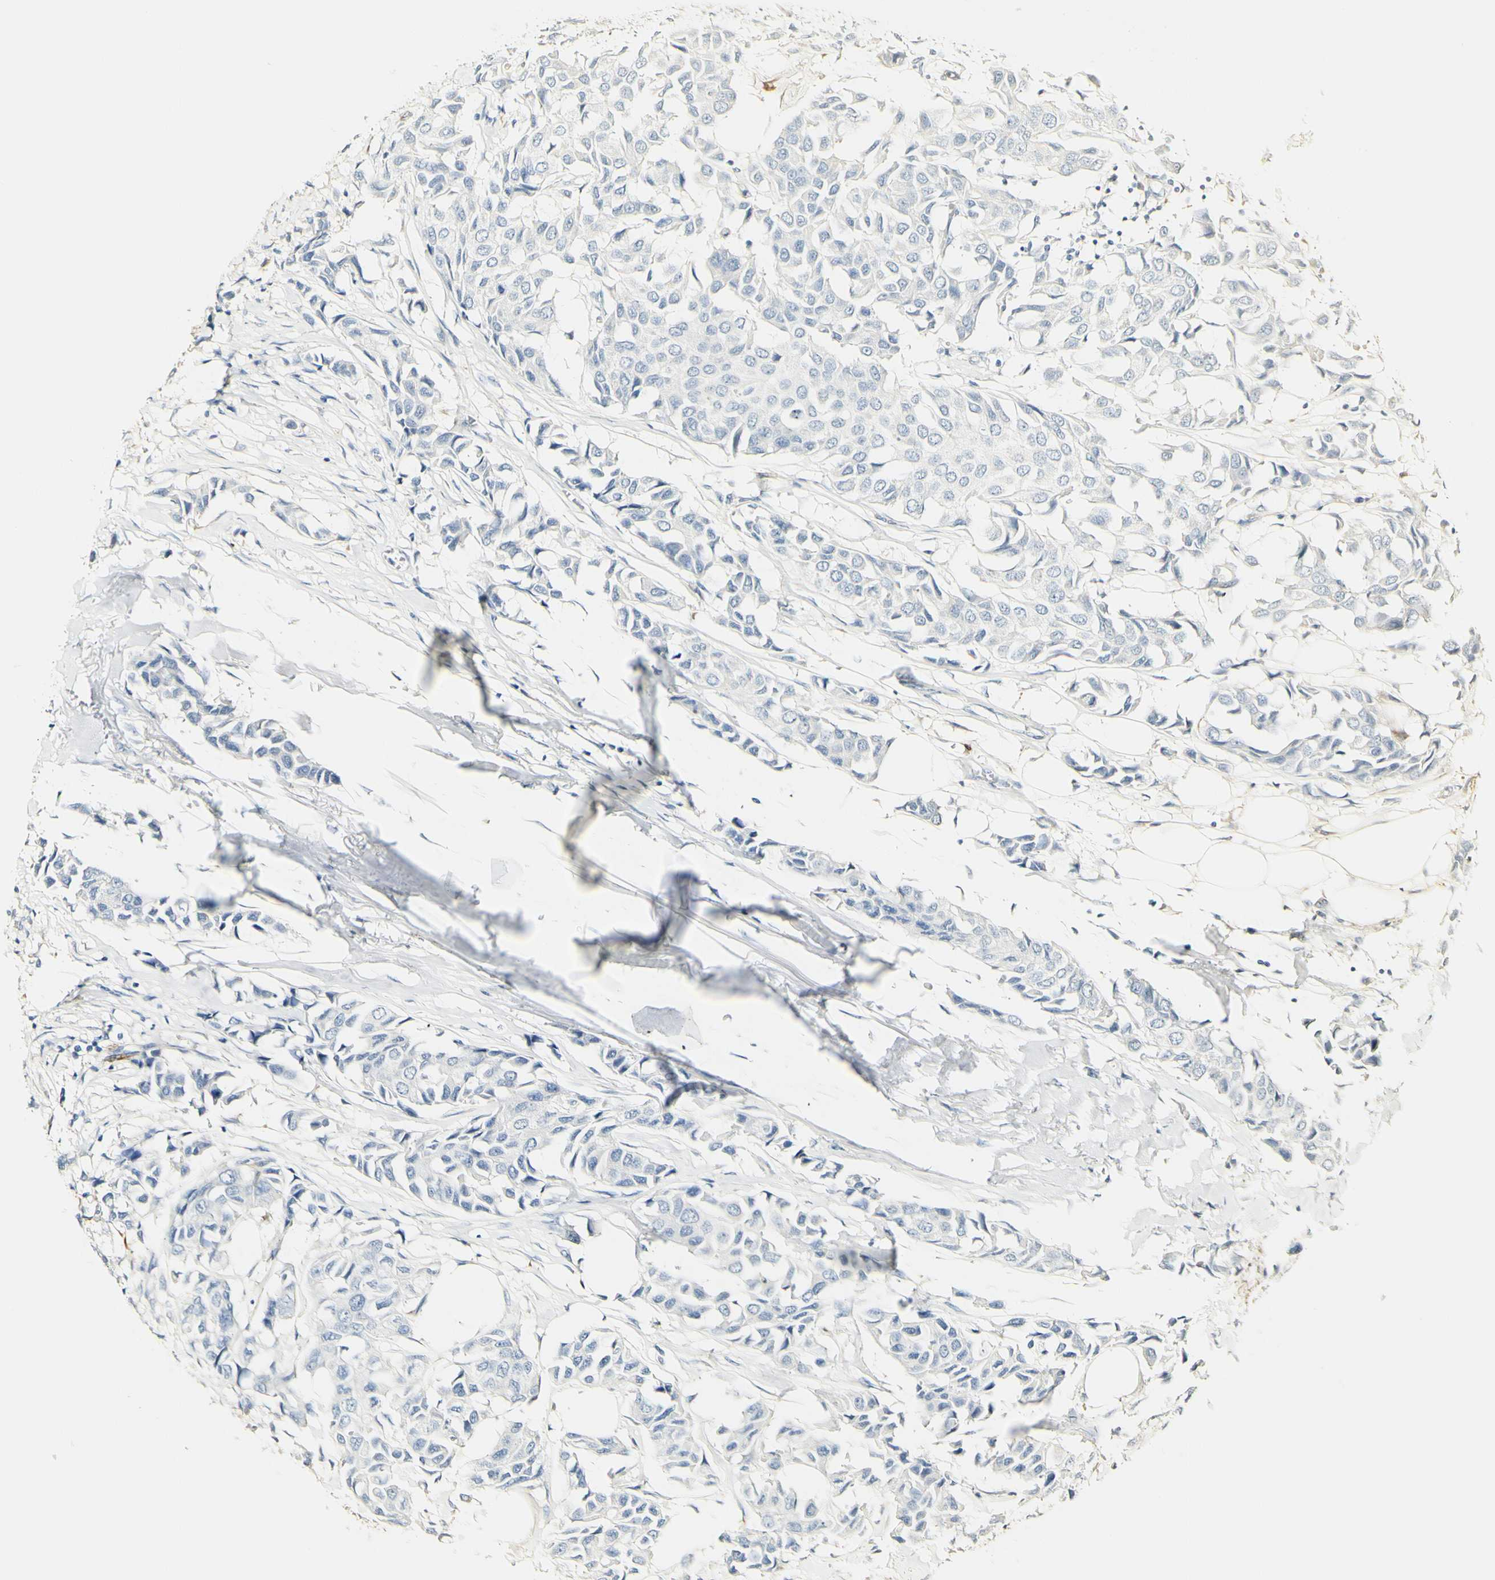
{"staining": {"intensity": "negative", "quantity": "none", "location": "none"}, "tissue": "breast cancer", "cell_type": "Tumor cells", "image_type": "cancer", "snomed": [{"axis": "morphology", "description": "Duct carcinoma"}, {"axis": "topography", "description": "Breast"}], "caption": "Immunohistochemistry of human breast cancer (infiltrating ductal carcinoma) demonstrates no positivity in tumor cells. The staining was performed using DAB (3,3'-diaminobenzidine) to visualize the protein expression in brown, while the nuclei were stained in blue with hematoxylin (Magnification: 20x).", "gene": "FMO3", "patient": {"sex": "female", "age": 80}}